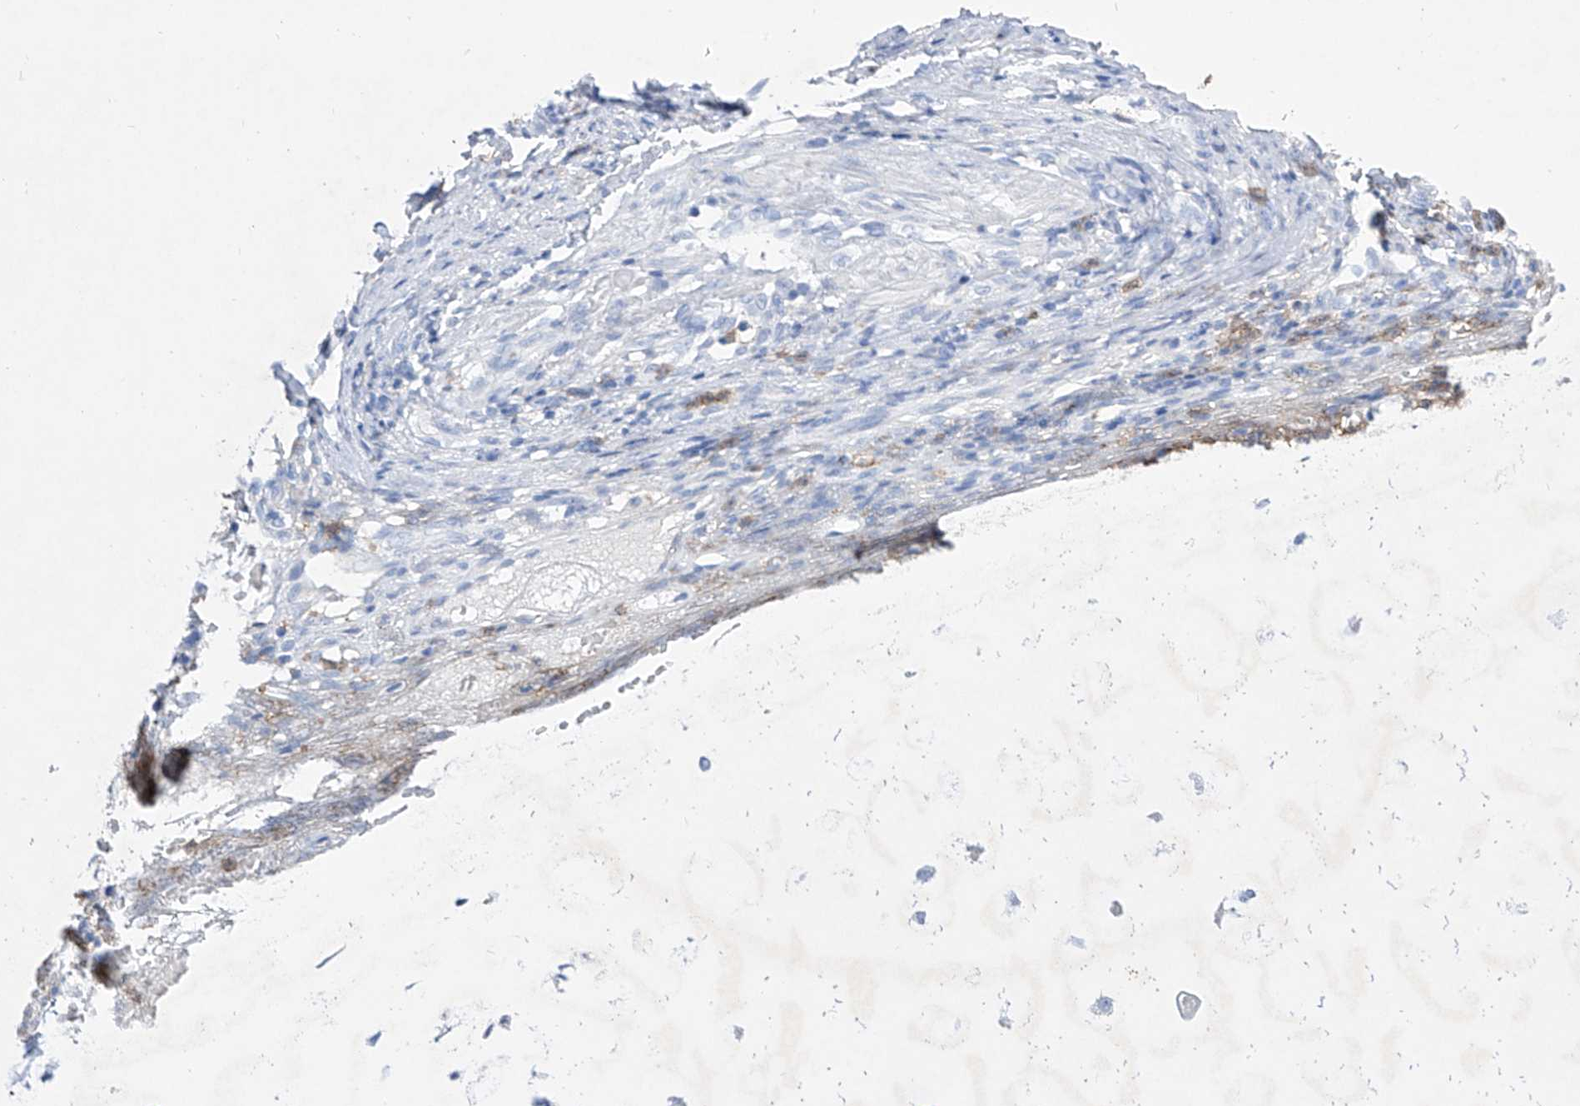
{"staining": {"intensity": "negative", "quantity": "none", "location": "none"}, "tissue": "adipose tissue", "cell_type": "Adipocytes", "image_type": "normal", "snomed": [{"axis": "morphology", "description": "Normal tissue, NOS"}, {"axis": "morphology", "description": "Basal cell carcinoma"}, {"axis": "topography", "description": "Cartilage tissue"}, {"axis": "topography", "description": "Nasopharynx"}, {"axis": "topography", "description": "Oral tissue"}], "caption": "High magnification brightfield microscopy of normal adipose tissue stained with DAB (brown) and counterstained with hematoxylin (blue): adipocytes show no significant staining.", "gene": "TM7SF2", "patient": {"sex": "female", "age": 77}}